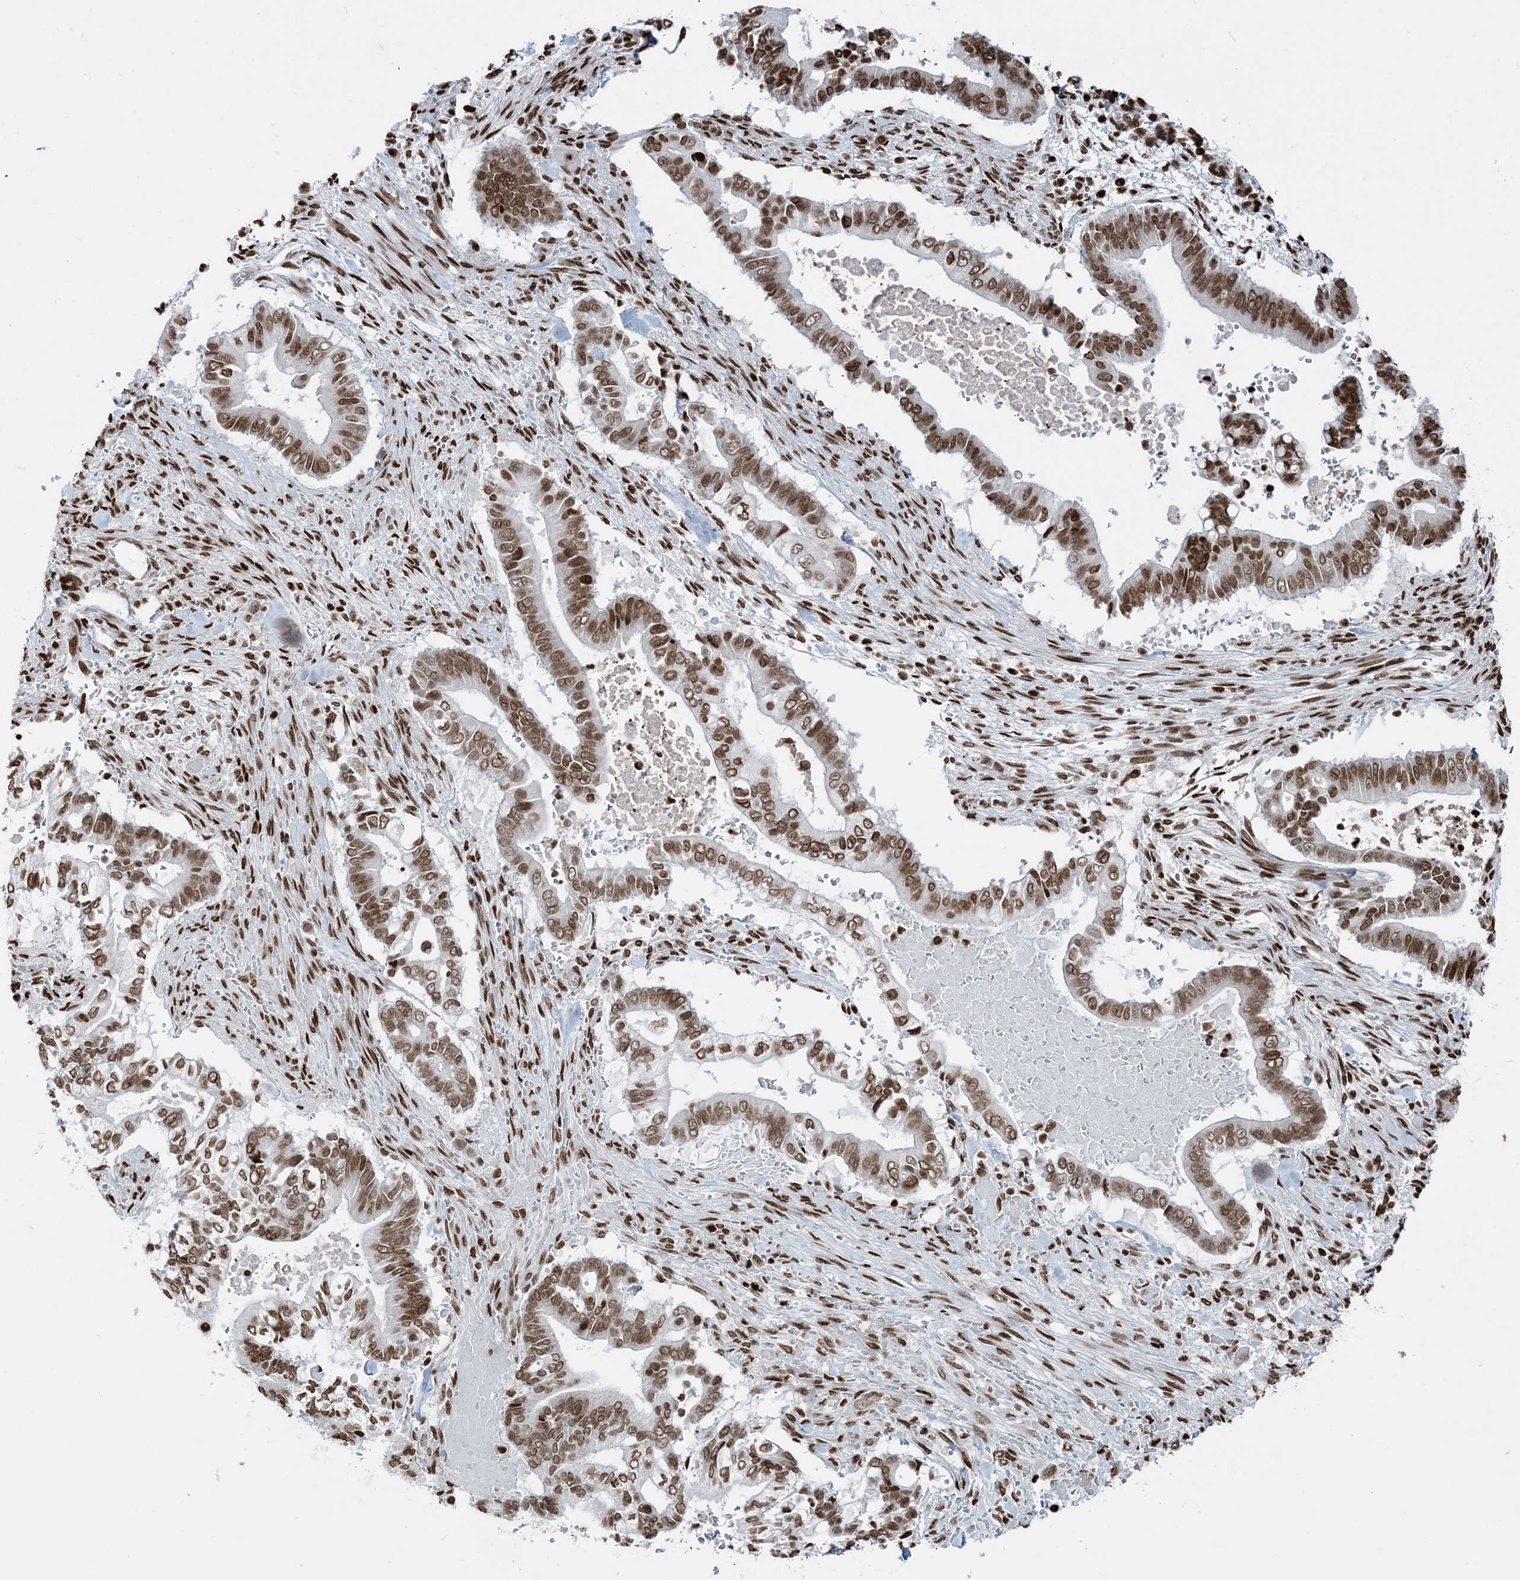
{"staining": {"intensity": "moderate", "quantity": ">75%", "location": "nuclear"}, "tissue": "pancreatic cancer", "cell_type": "Tumor cells", "image_type": "cancer", "snomed": [{"axis": "morphology", "description": "Adenocarcinoma, NOS"}, {"axis": "topography", "description": "Pancreas"}], "caption": "This image demonstrates pancreatic cancer stained with immunohistochemistry (IHC) to label a protein in brown. The nuclear of tumor cells show moderate positivity for the protein. Nuclei are counter-stained blue.", "gene": "H3-3B", "patient": {"sex": "male", "age": 68}}